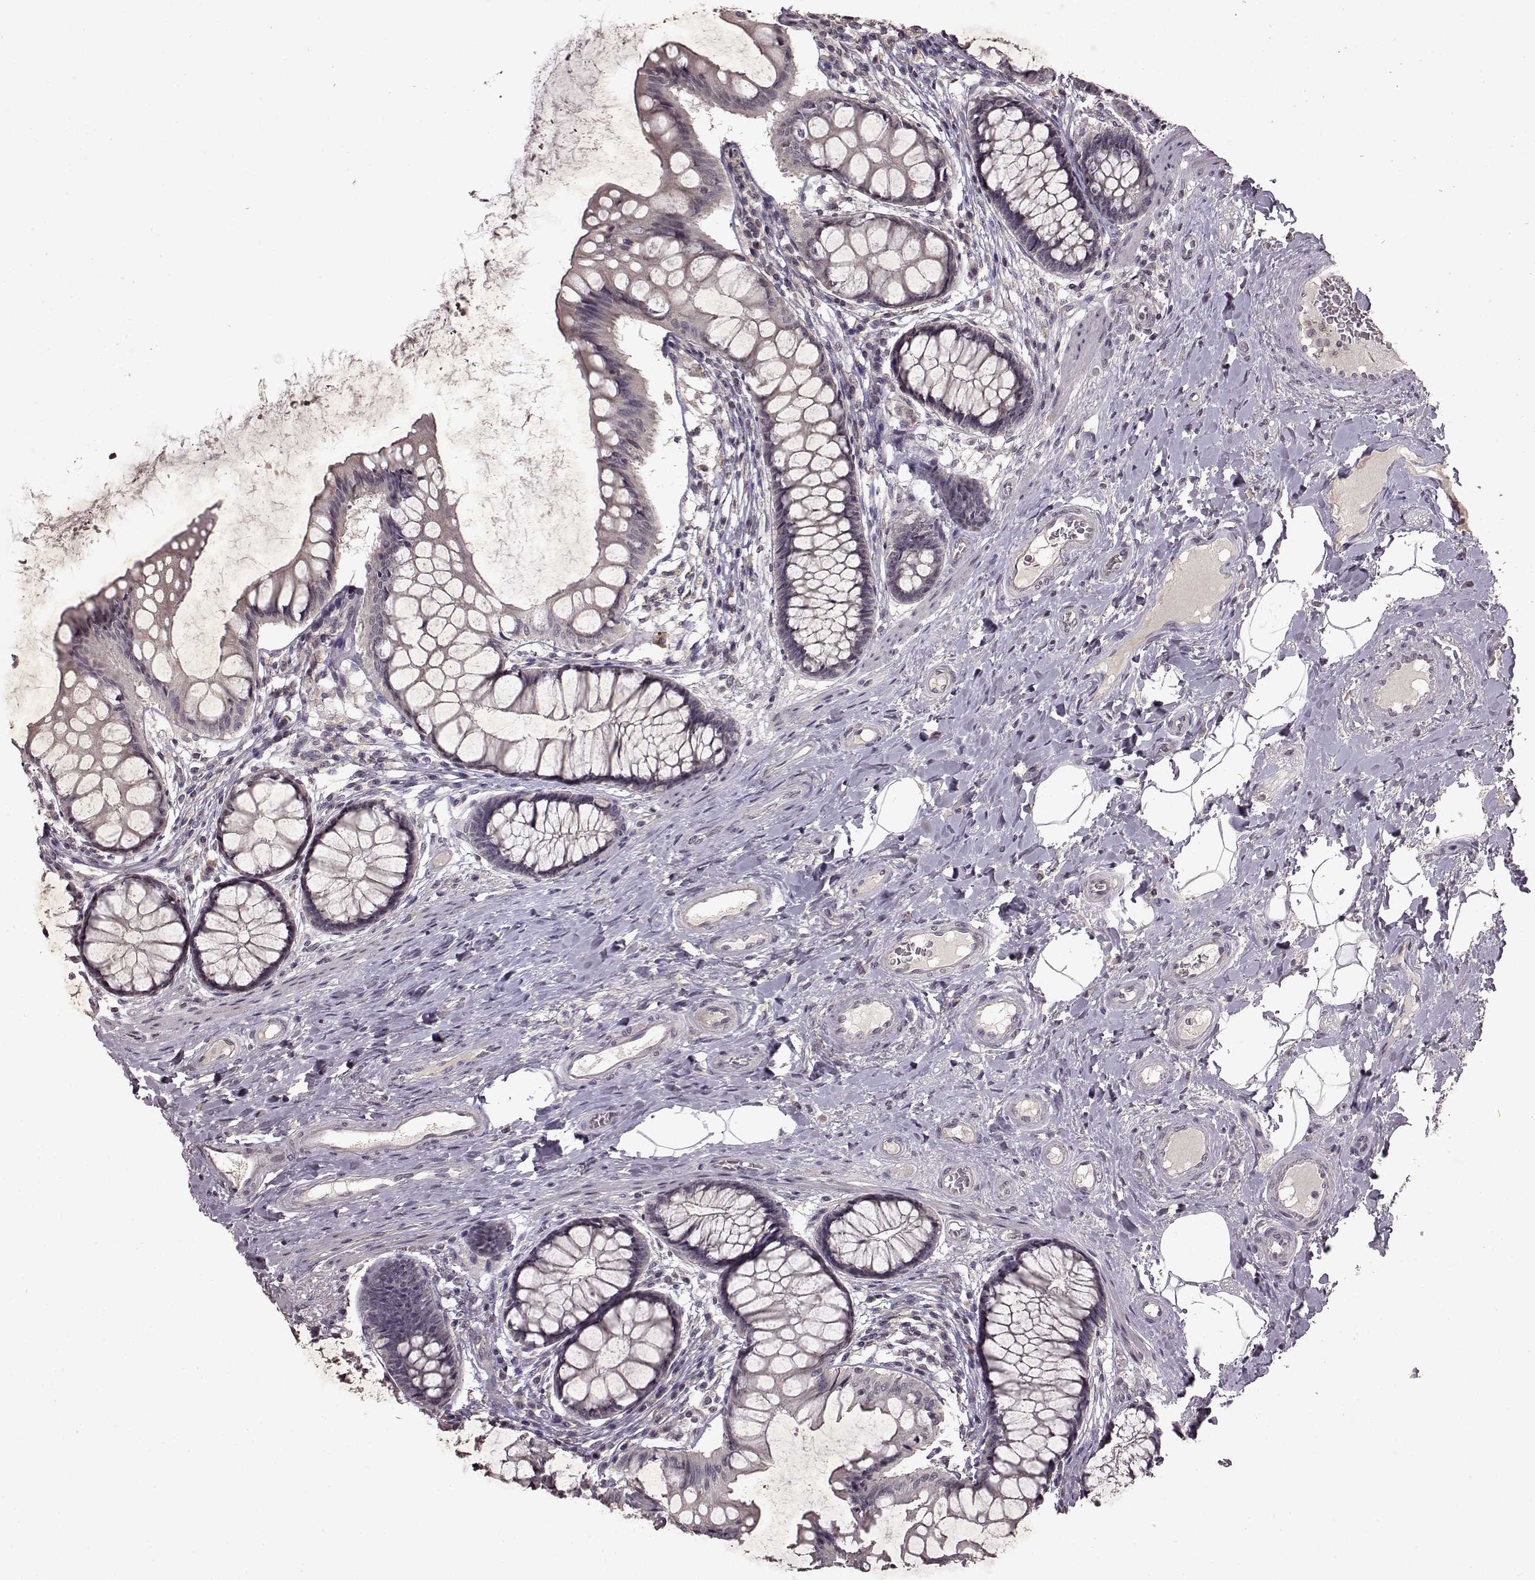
{"staining": {"intensity": "negative", "quantity": "none", "location": "none"}, "tissue": "colon", "cell_type": "Endothelial cells", "image_type": "normal", "snomed": [{"axis": "morphology", "description": "Normal tissue, NOS"}, {"axis": "topography", "description": "Colon"}], "caption": "DAB immunohistochemical staining of normal human colon exhibits no significant expression in endothelial cells.", "gene": "LHB", "patient": {"sex": "female", "age": 65}}